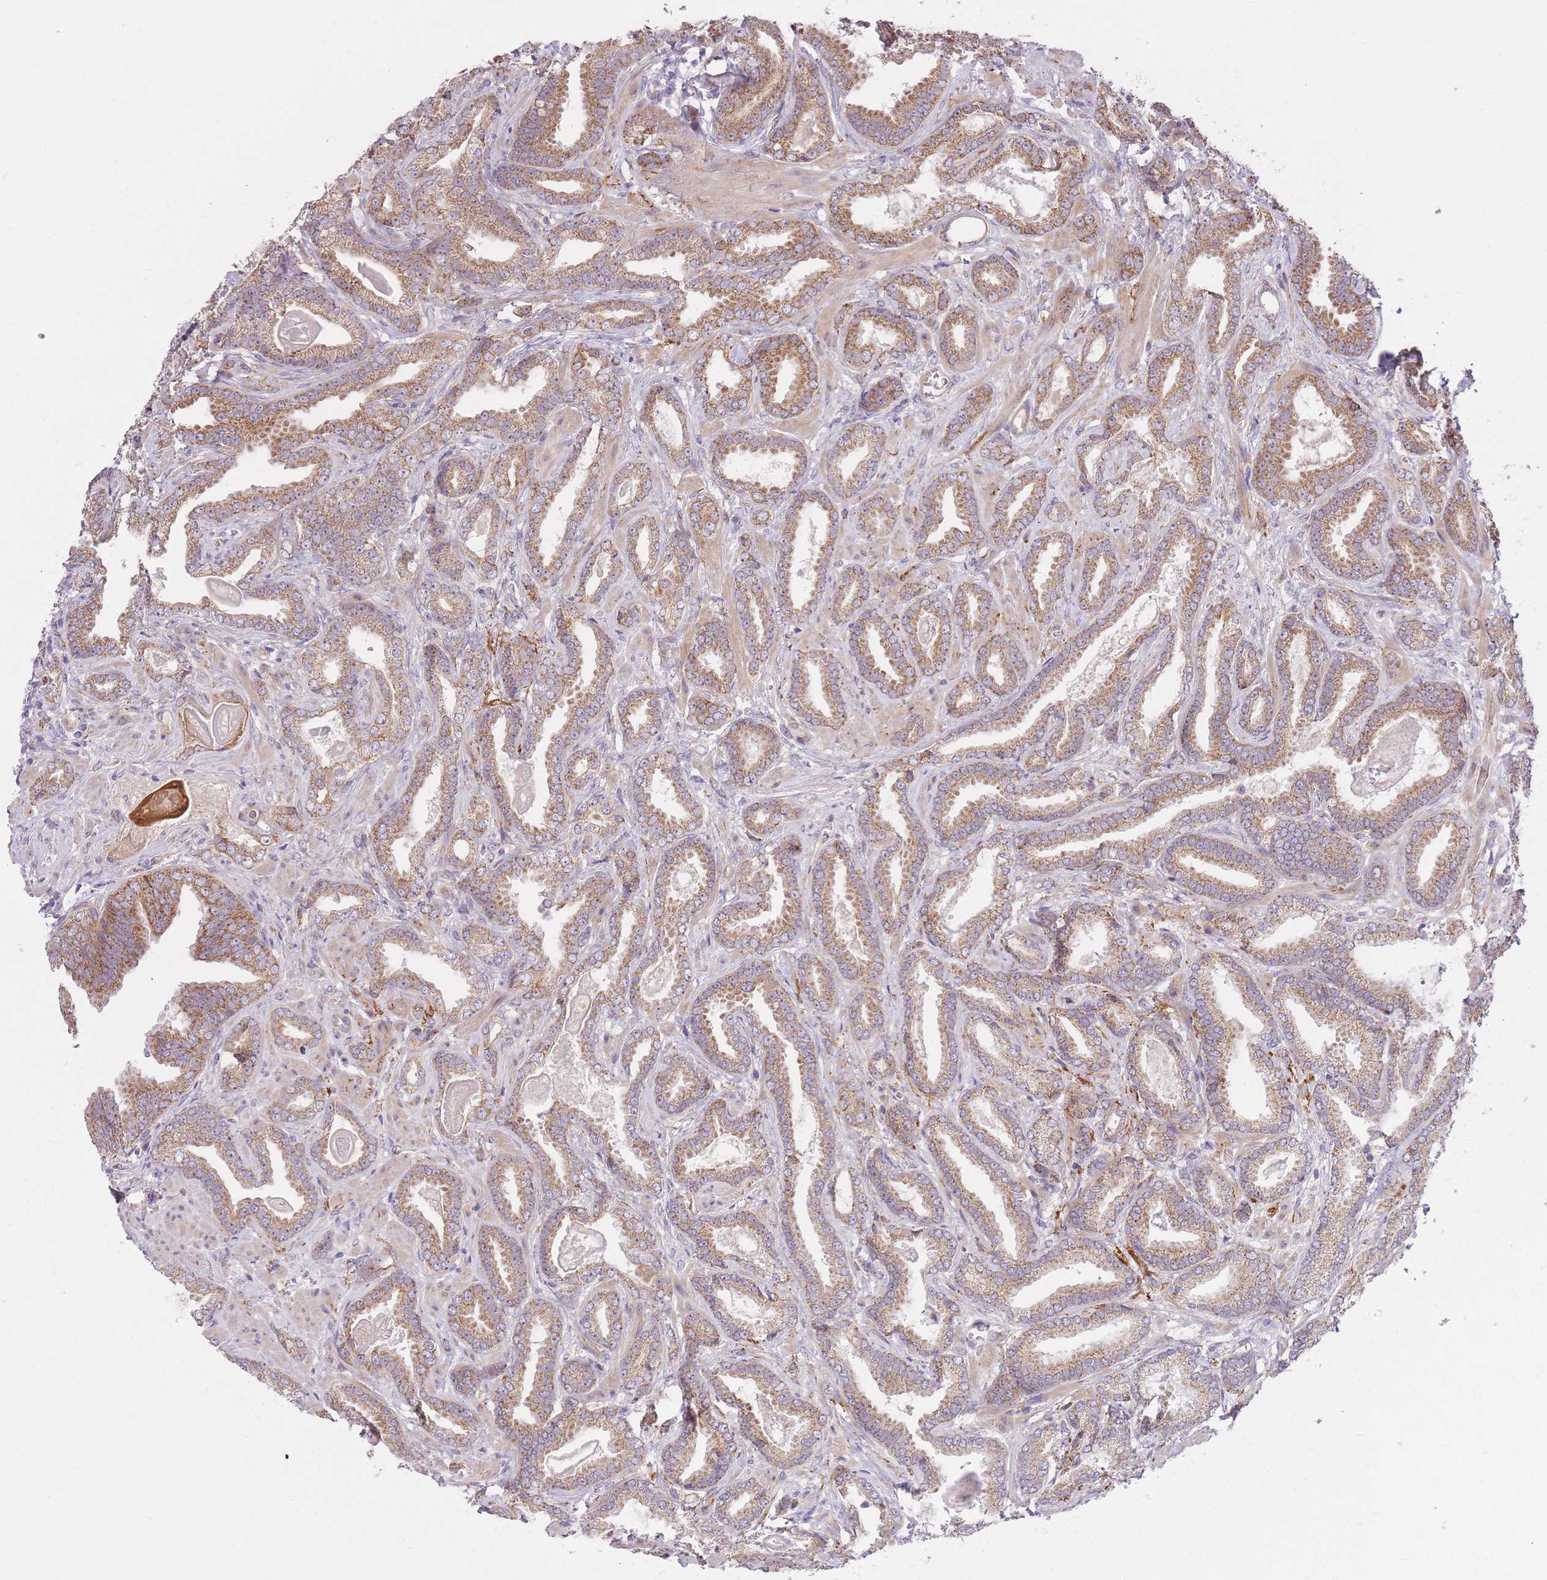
{"staining": {"intensity": "moderate", "quantity": ">75%", "location": "cytoplasmic/membranous"}, "tissue": "prostate cancer", "cell_type": "Tumor cells", "image_type": "cancer", "snomed": [{"axis": "morphology", "description": "Adenocarcinoma, Low grade"}, {"axis": "topography", "description": "Prostate"}], "caption": "DAB (3,3'-diaminobenzidine) immunohistochemical staining of human prostate cancer exhibits moderate cytoplasmic/membranous protein staining in approximately >75% of tumor cells.", "gene": "REV1", "patient": {"sex": "male", "age": 62}}